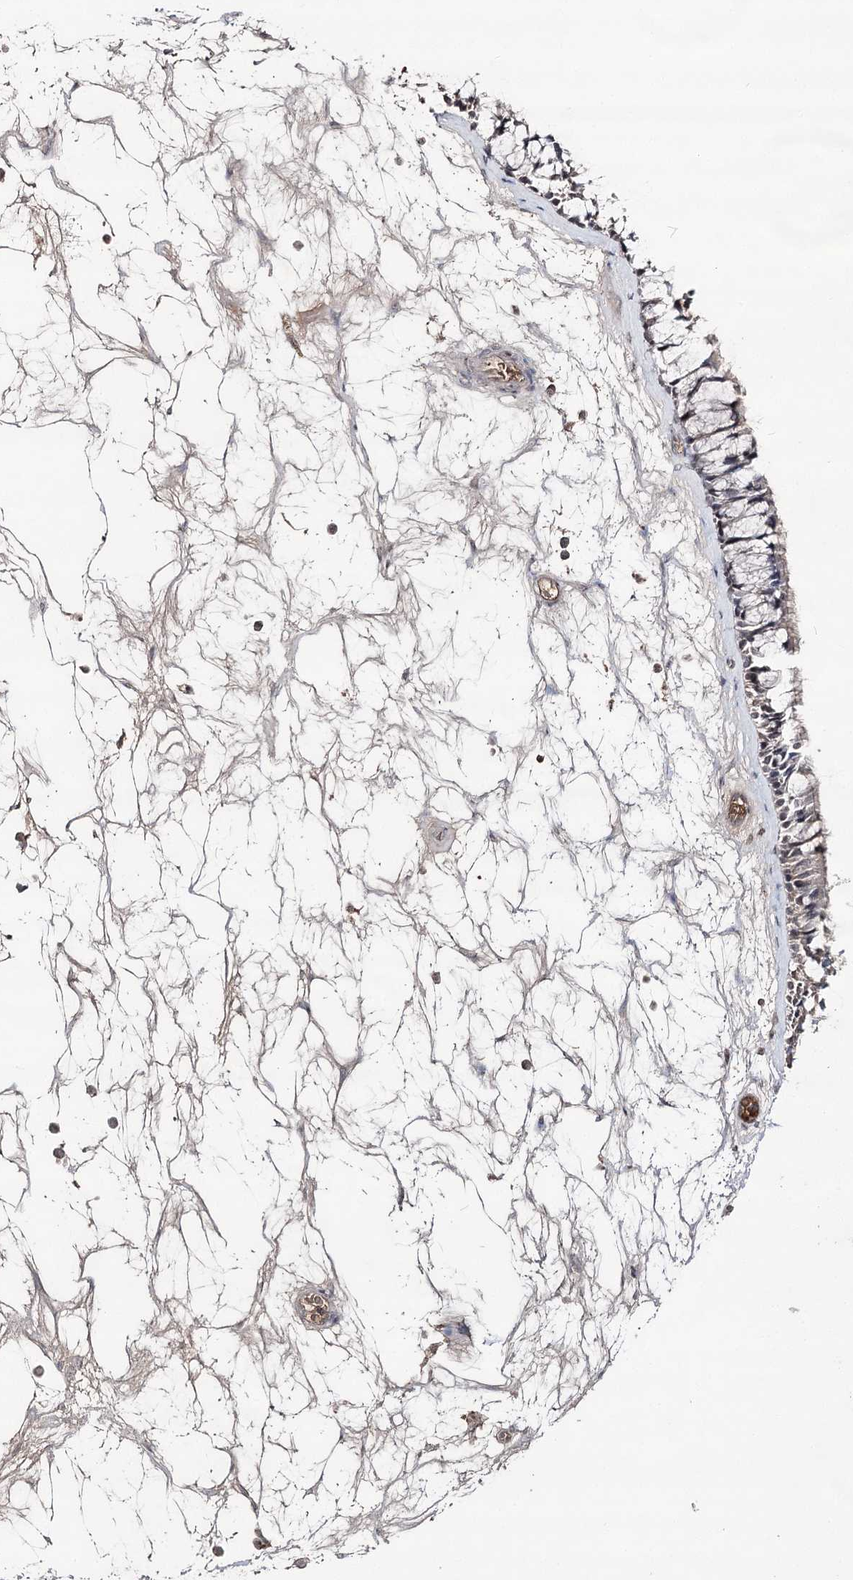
{"staining": {"intensity": "negative", "quantity": "none", "location": "none"}, "tissue": "nasopharynx", "cell_type": "Respiratory epithelial cells", "image_type": "normal", "snomed": [{"axis": "morphology", "description": "Normal tissue, NOS"}, {"axis": "topography", "description": "Nasopharynx"}], "caption": "Nasopharynx stained for a protein using immunohistochemistry shows no expression respiratory epithelial cells.", "gene": "SYNGR3", "patient": {"sex": "male", "age": 64}}